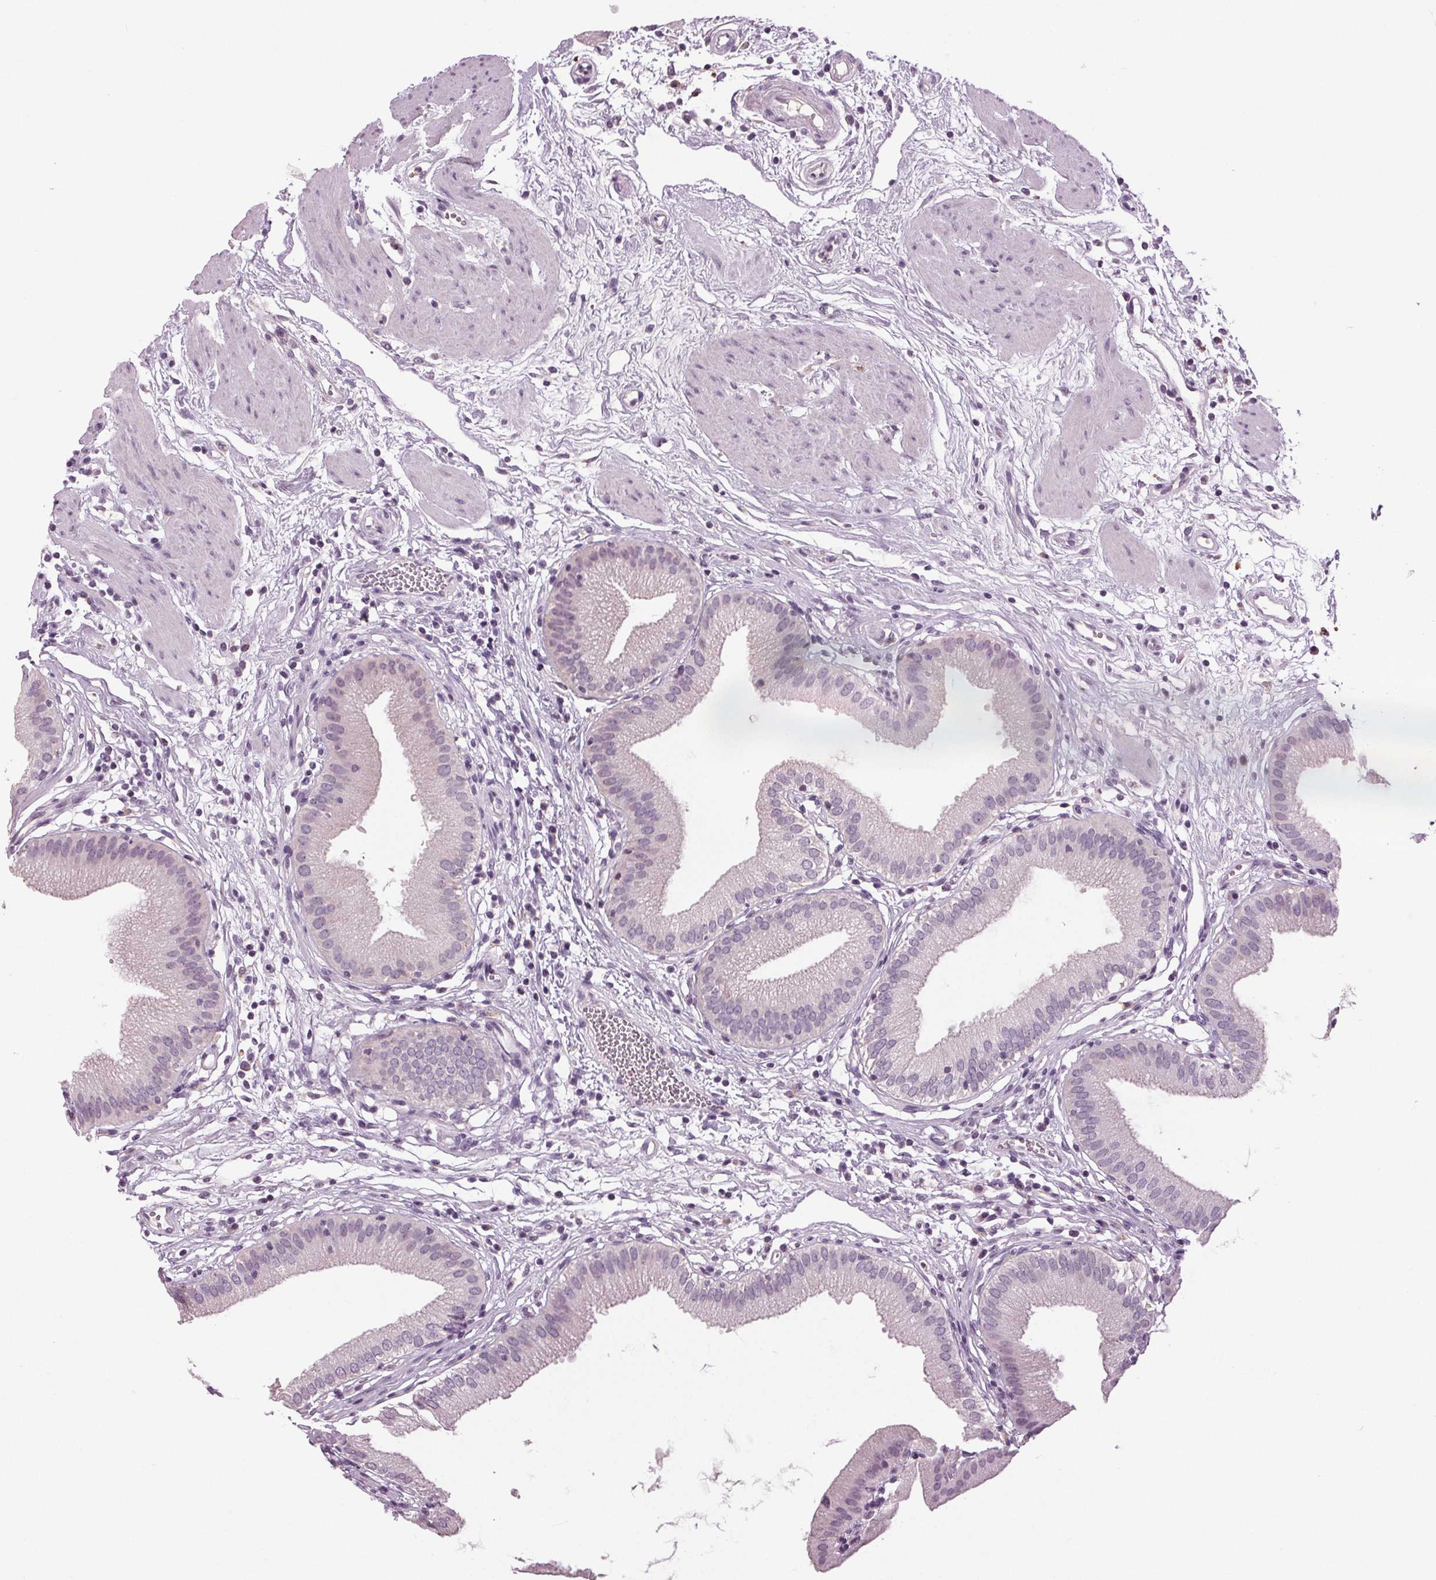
{"staining": {"intensity": "negative", "quantity": "none", "location": "none"}, "tissue": "gallbladder", "cell_type": "Glandular cells", "image_type": "normal", "snomed": [{"axis": "morphology", "description": "Normal tissue, NOS"}, {"axis": "topography", "description": "Gallbladder"}], "caption": "Gallbladder was stained to show a protein in brown. There is no significant staining in glandular cells. Nuclei are stained in blue.", "gene": "DNAH12", "patient": {"sex": "female", "age": 65}}